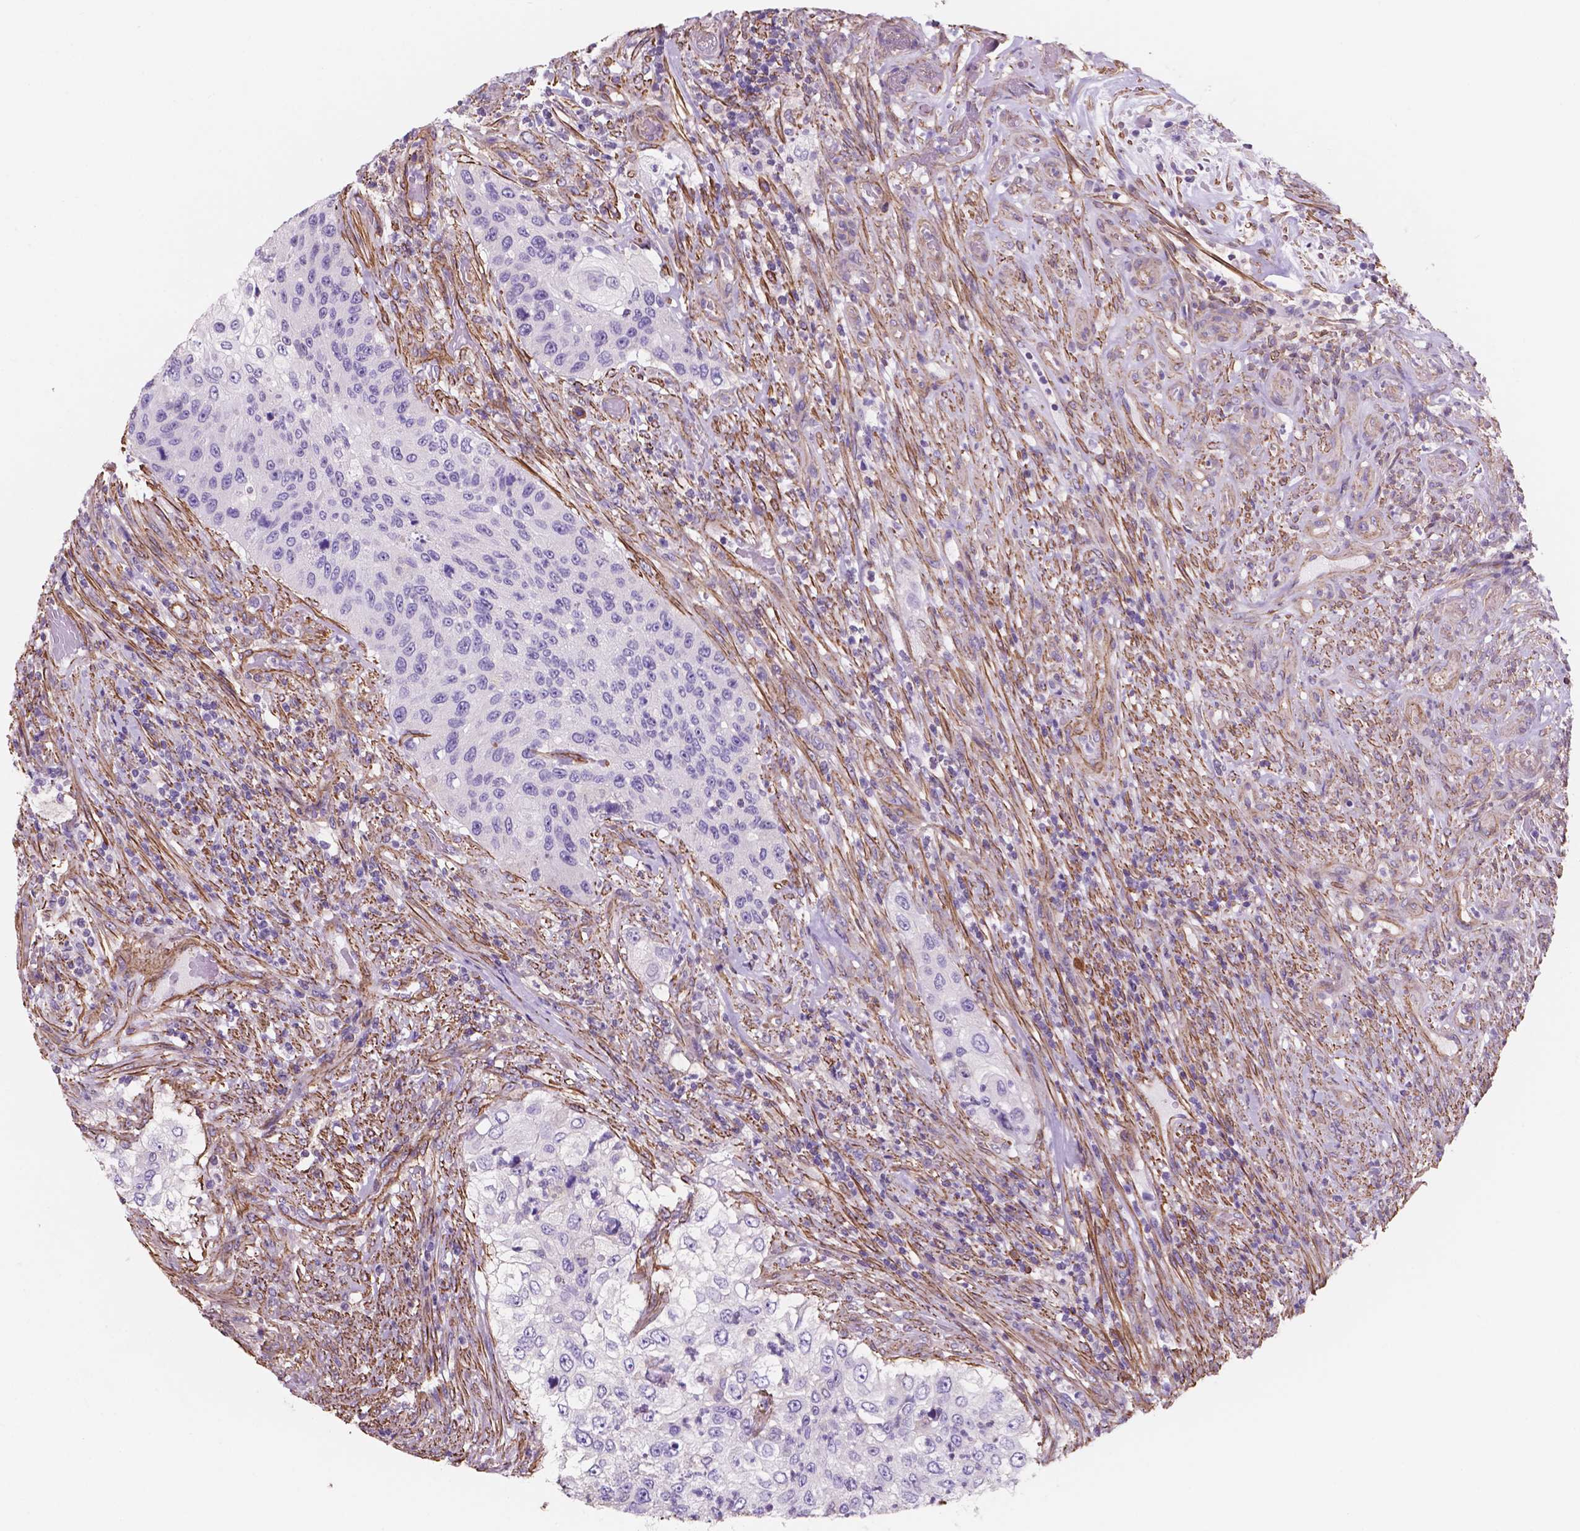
{"staining": {"intensity": "negative", "quantity": "none", "location": "none"}, "tissue": "urothelial cancer", "cell_type": "Tumor cells", "image_type": "cancer", "snomed": [{"axis": "morphology", "description": "Urothelial carcinoma, High grade"}, {"axis": "topography", "description": "Urinary bladder"}], "caption": "An IHC image of urothelial carcinoma (high-grade) is shown. There is no staining in tumor cells of urothelial carcinoma (high-grade).", "gene": "TOR2A", "patient": {"sex": "female", "age": 60}}